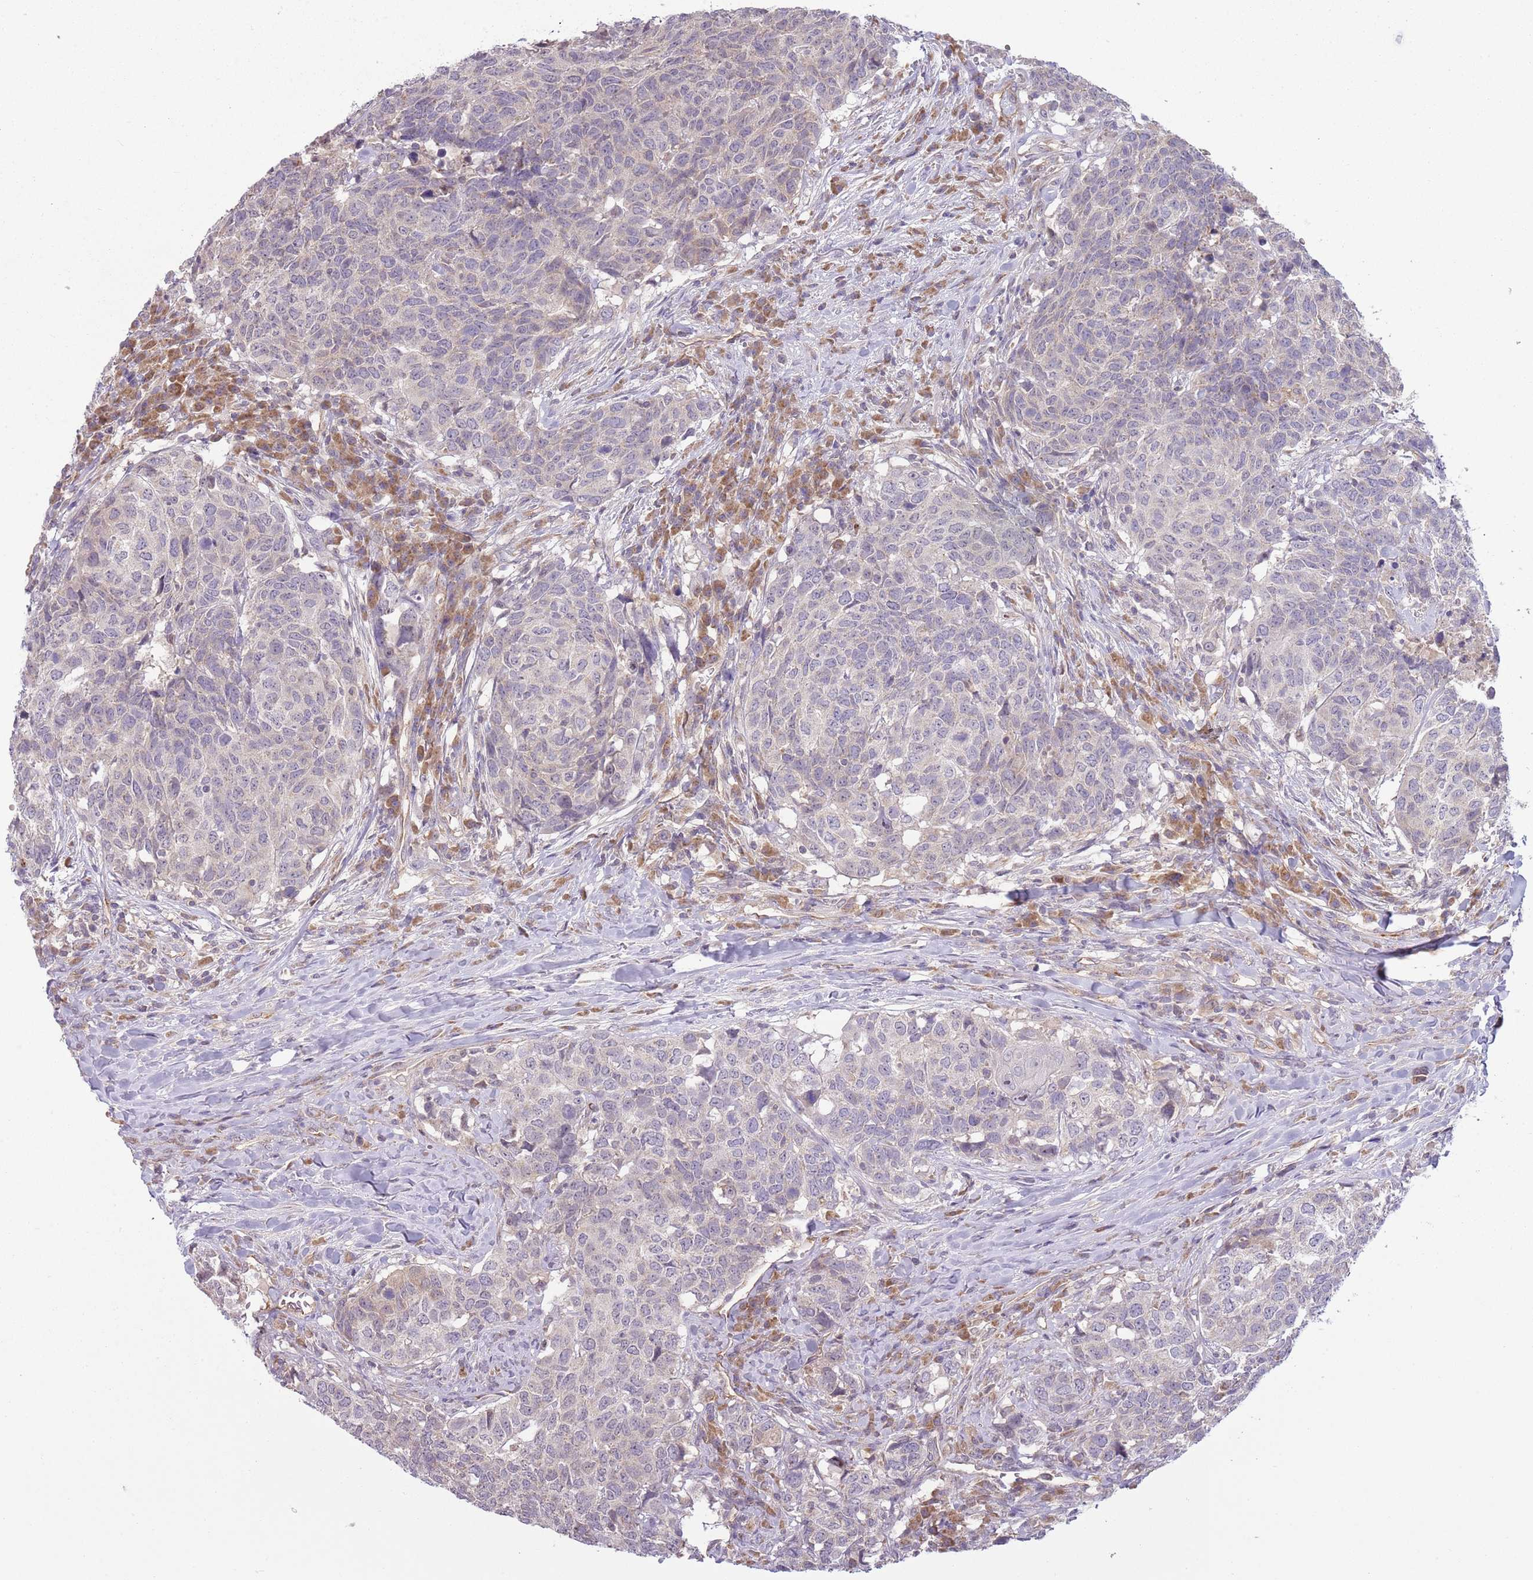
{"staining": {"intensity": "negative", "quantity": "none", "location": "none"}, "tissue": "head and neck cancer", "cell_type": "Tumor cells", "image_type": "cancer", "snomed": [{"axis": "morphology", "description": "Normal tissue, NOS"}, {"axis": "morphology", "description": "Squamous cell carcinoma, NOS"}, {"axis": "topography", "description": "Skeletal muscle"}, {"axis": "topography", "description": "Vascular tissue"}, {"axis": "topography", "description": "Peripheral nerve tissue"}, {"axis": "topography", "description": "Head-Neck"}], "caption": "Tumor cells are negative for brown protein staining in squamous cell carcinoma (head and neck). (Brightfield microscopy of DAB (3,3'-diaminobenzidine) immunohistochemistry (IHC) at high magnification).", "gene": "SKOR2", "patient": {"sex": "male", "age": 66}}